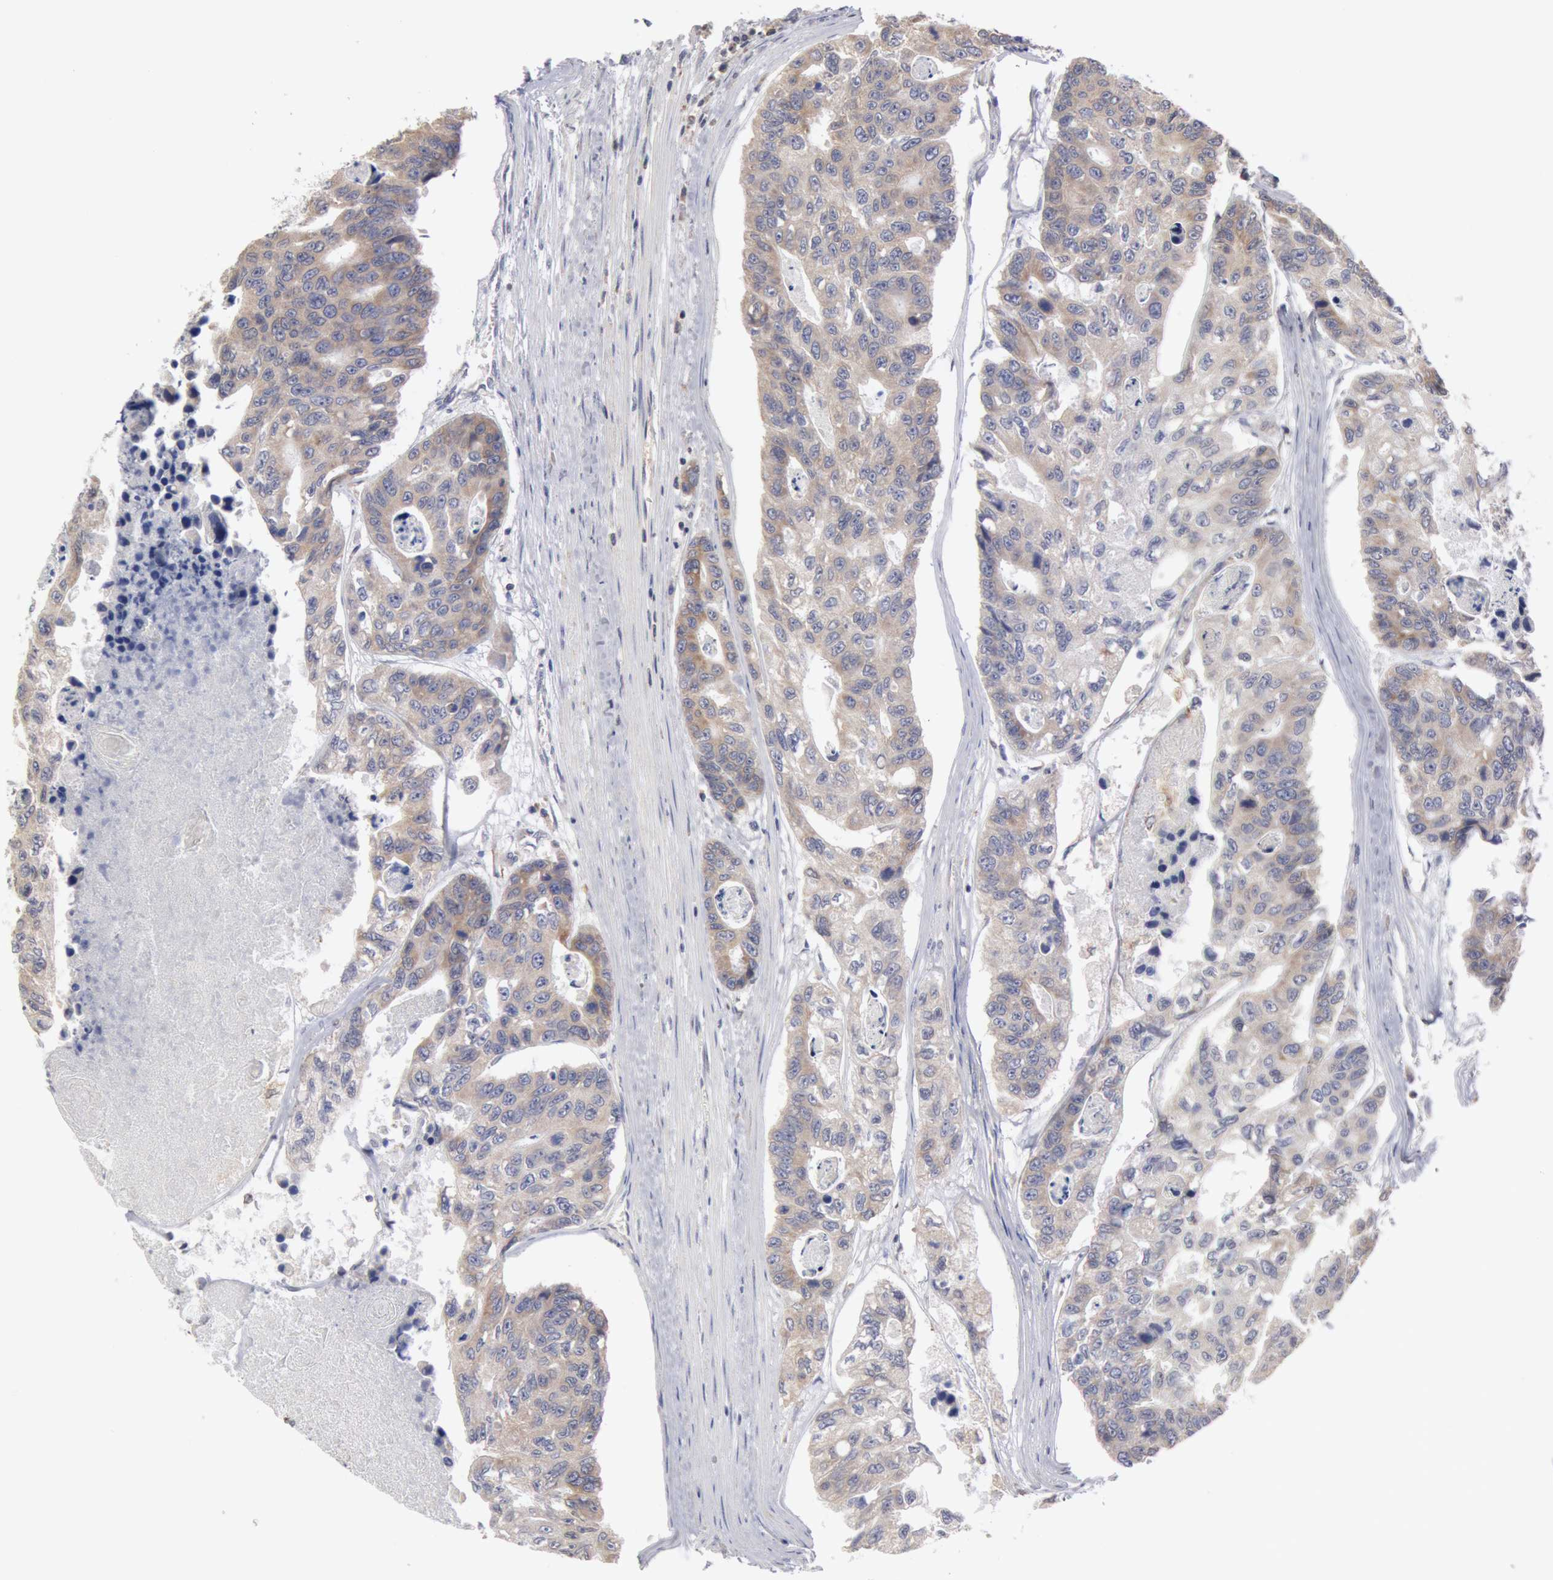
{"staining": {"intensity": "weak", "quantity": "25%-75%", "location": "cytoplasmic/membranous"}, "tissue": "colorectal cancer", "cell_type": "Tumor cells", "image_type": "cancer", "snomed": [{"axis": "morphology", "description": "Adenocarcinoma, NOS"}, {"axis": "topography", "description": "Colon"}], "caption": "This is a histology image of immunohistochemistry staining of colorectal cancer, which shows weak positivity in the cytoplasmic/membranous of tumor cells.", "gene": "OSBPL8", "patient": {"sex": "female", "age": 86}}